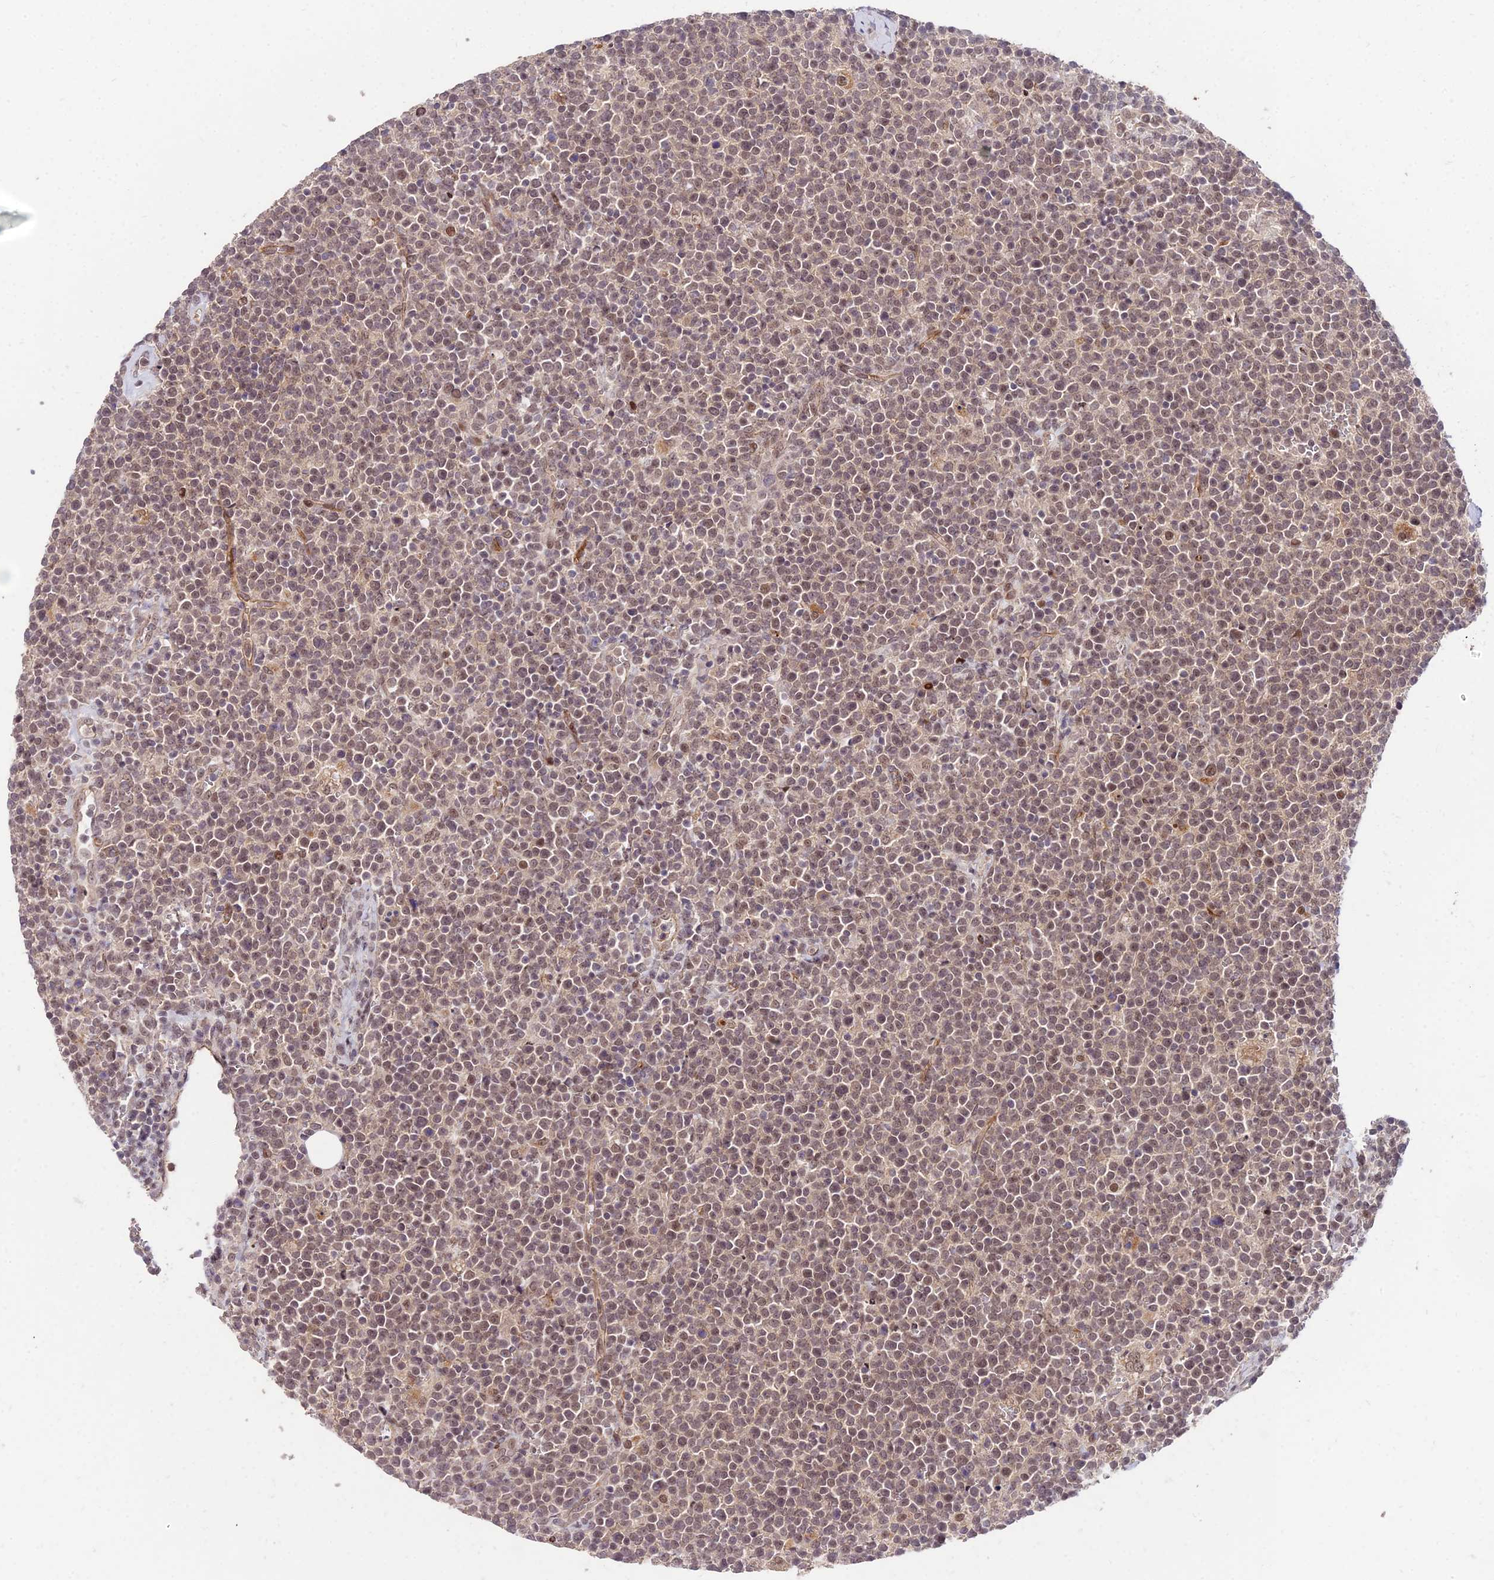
{"staining": {"intensity": "moderate", "quantity": ">75%", "location": "nuclear"}, "tissue": "lymphoma", "cell_type": "Tumor cells", "image_type": "cancer", "snomed": [{"axis": "morphology", "description": "Malignant lymphoma, non-Hodgkin's type, High grade"}, {"axis": "topography", "description": "Lymph node"}], "caption": "Protein expression analysis of lymphoma displays moderate nuclear positivity in approximately >75% of tumor cells. The protein of interest is shown in brown color, while the nuclei are stained blue.", "gene": "ZNF85", "patient": {"sex": "male", "age": 61}}